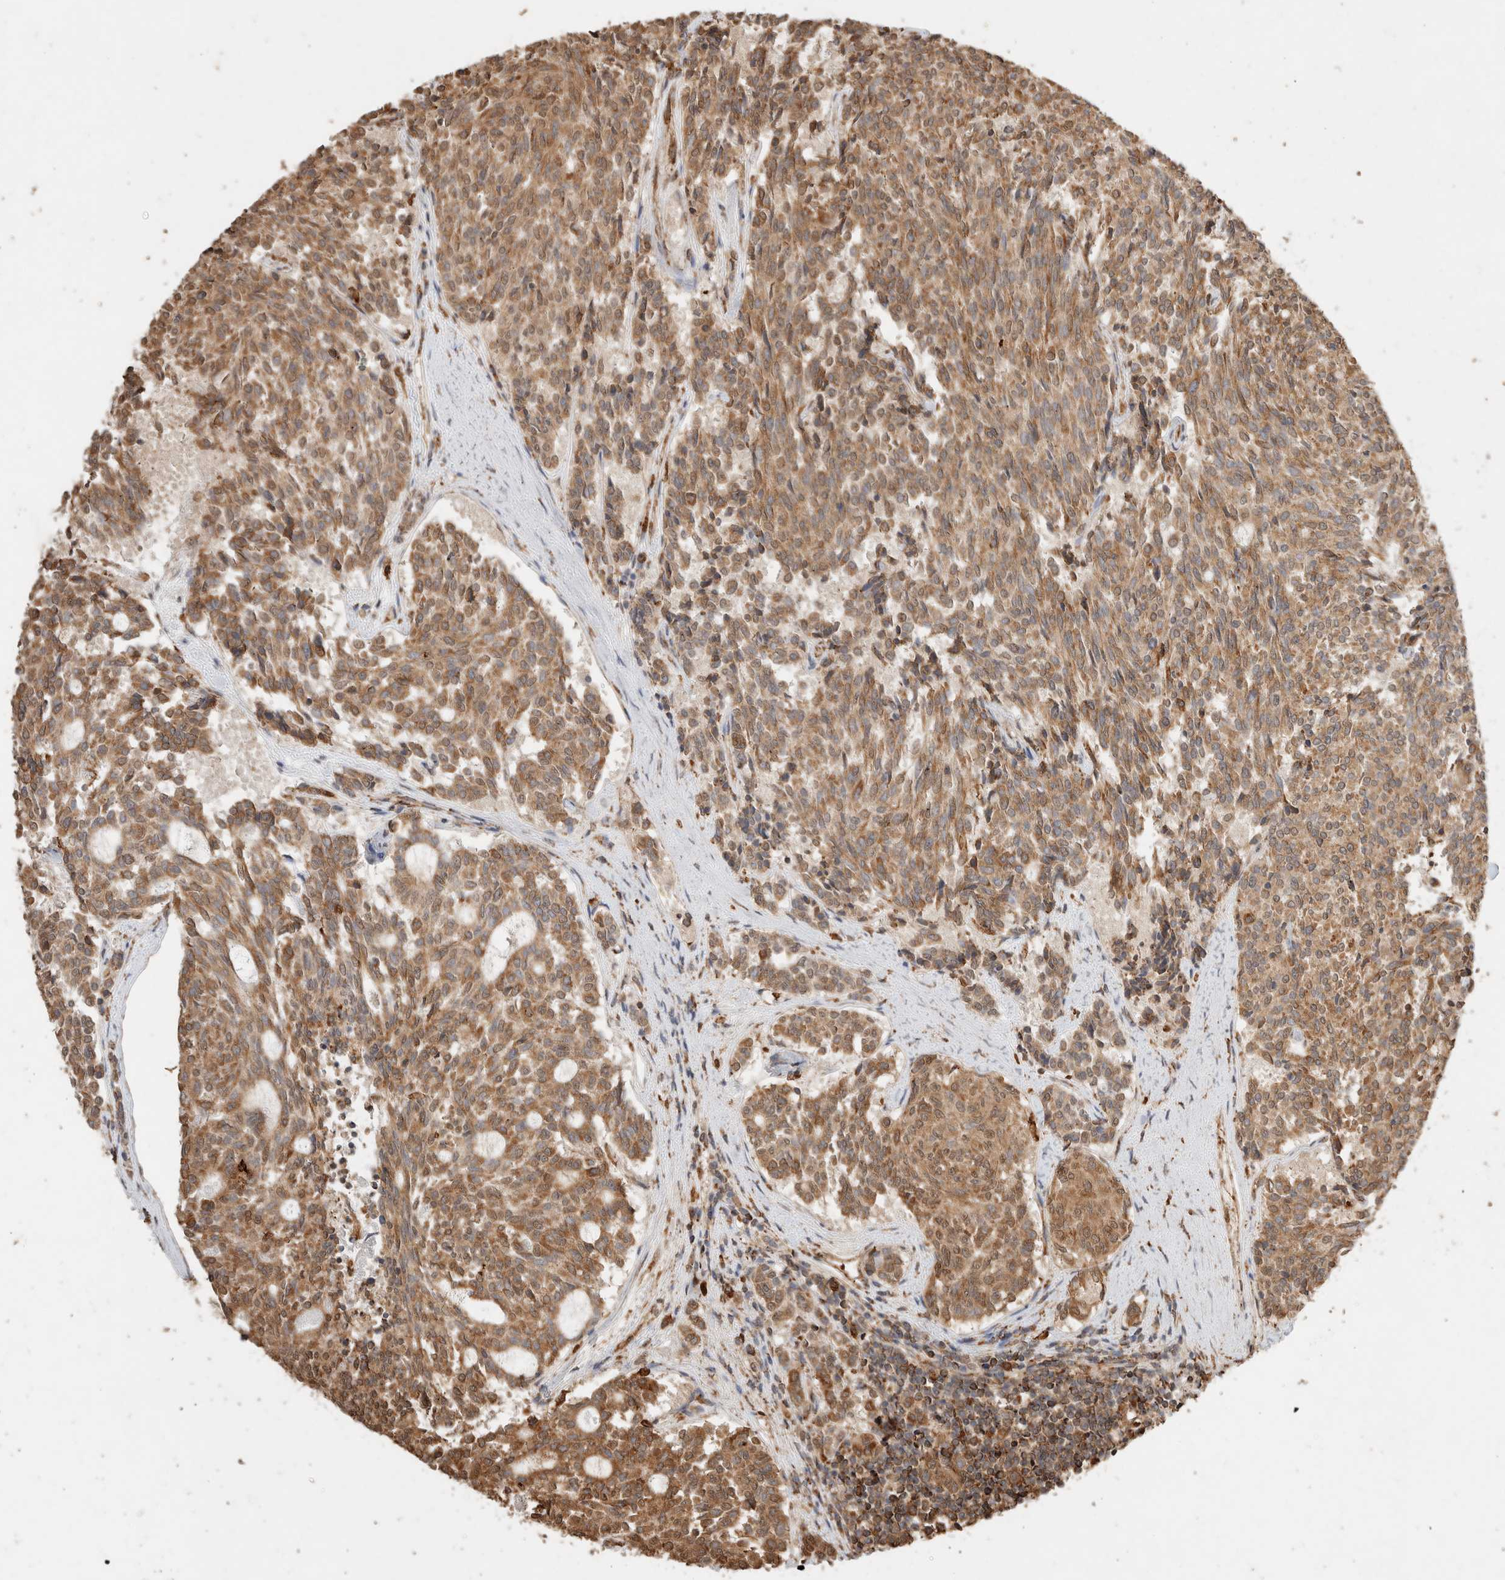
{"staining": {"intensity": "moderate", "quantity": ">75%", "location": "cytoplasmic/membranous"}, "tissue": "carcinoid", "cell_type": "Tumor cells", "image_type": "cancer", "snomed": [{"axis": "morphology", "description": "Carcinoid, malignant, NOS"}, {"axis": "topography", "description": "Pancreas"}], "caption": "Carcinoid stained for a protein shows moderate cytoplasmic/membranous positivity in tumor cells.", "gene": "ERAP1", "patient": {"sex": "female", "age": 54}}